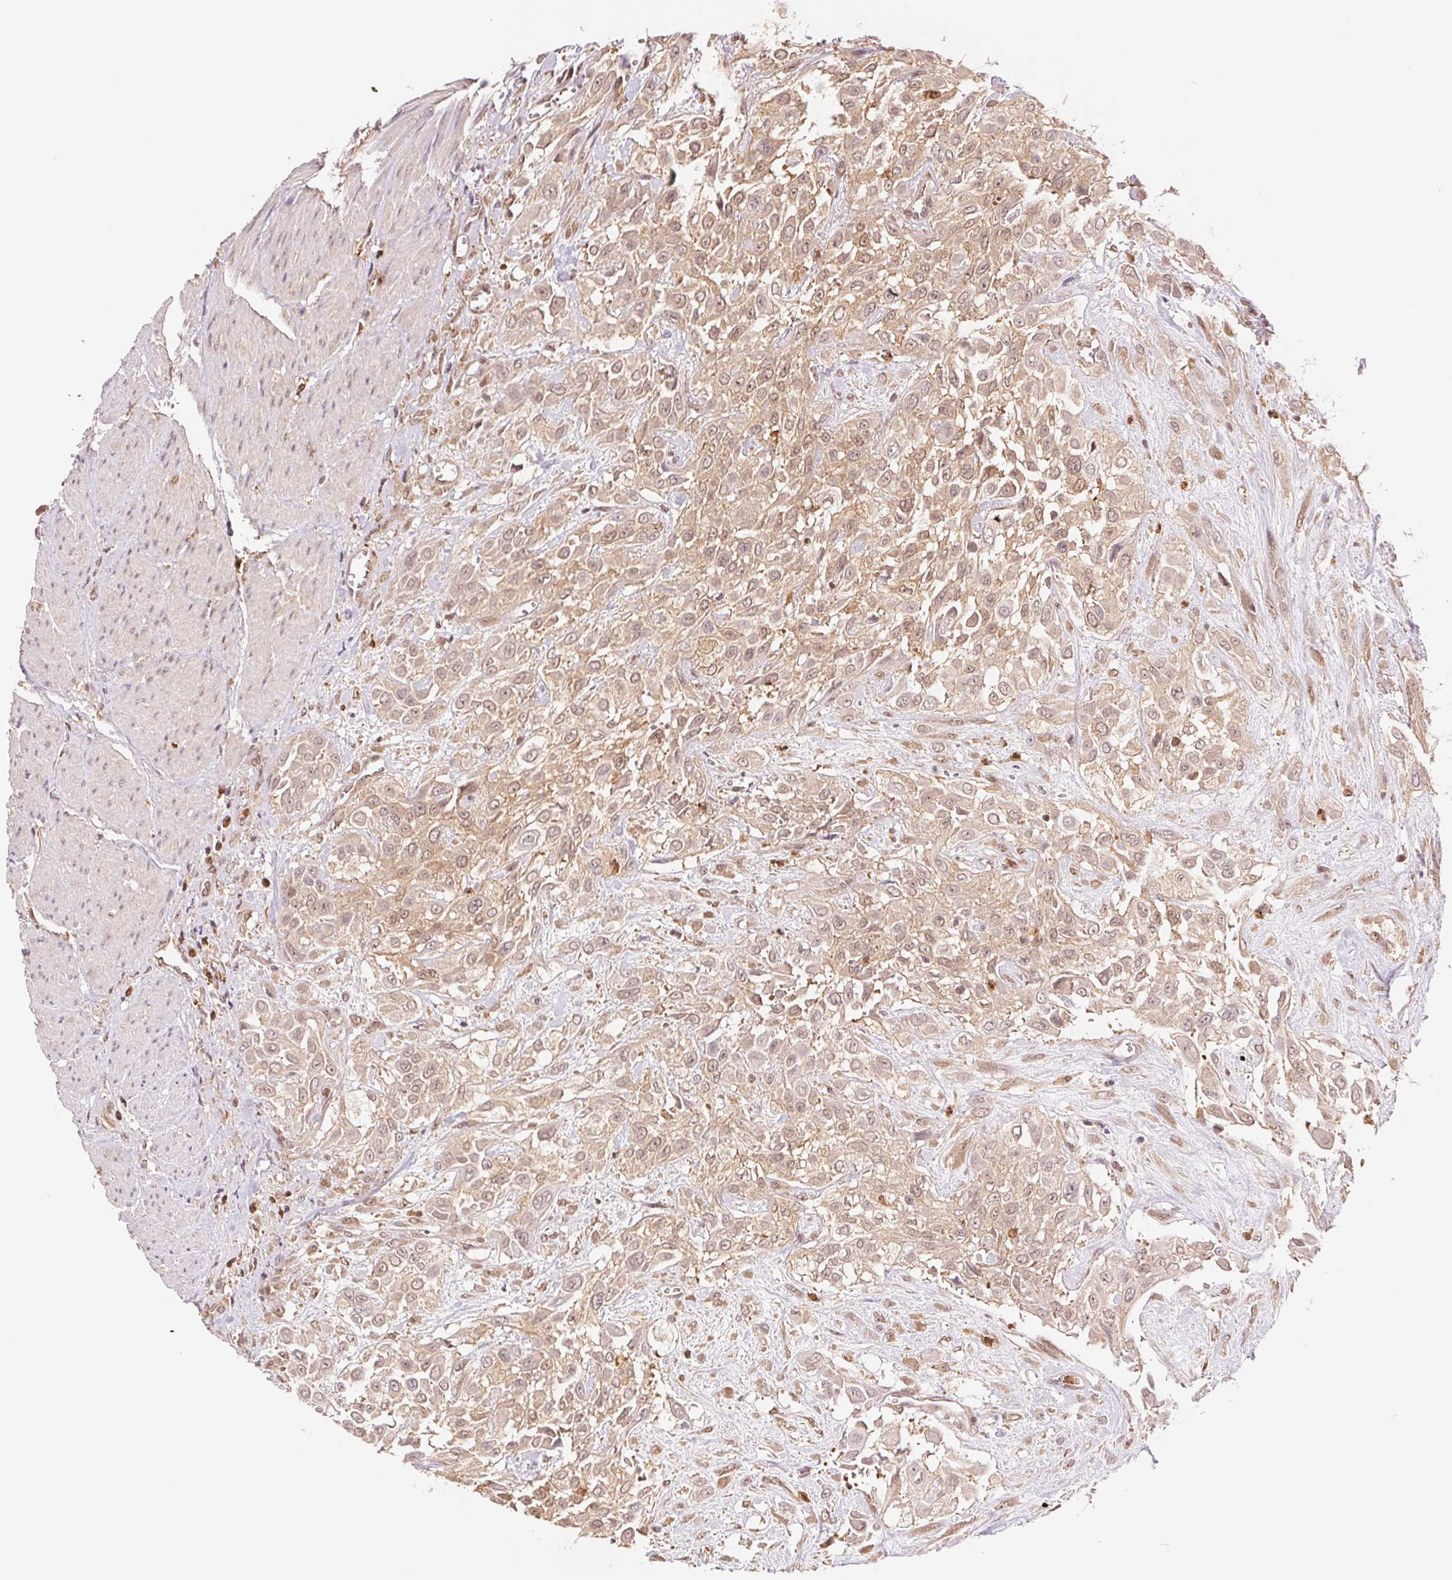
{"staining": {"intensity": "weak", "quantity": ">75%", "location": "cytoplasmic/membranous,nuclear"}, "tissue": "urothelial cancer", "cell_type": "Tumor cells", "image_type": "cancer", "snomed": [{"axis": "morphology", "description": "Urothelial carcinoma, High grade"}, {"axis": "topography", "description": "Urinary bladder"}], "caption": "DAB (3,3'-diaminobenzidine) immunohistochemical staining of high-grade urothelial carcinoma displays weak cytoplasmic/membranous and nuclear protein staining in about >75% of tumor cells.", "gene": "CDC123", "patient": {"sex": "male", "age": 57}}